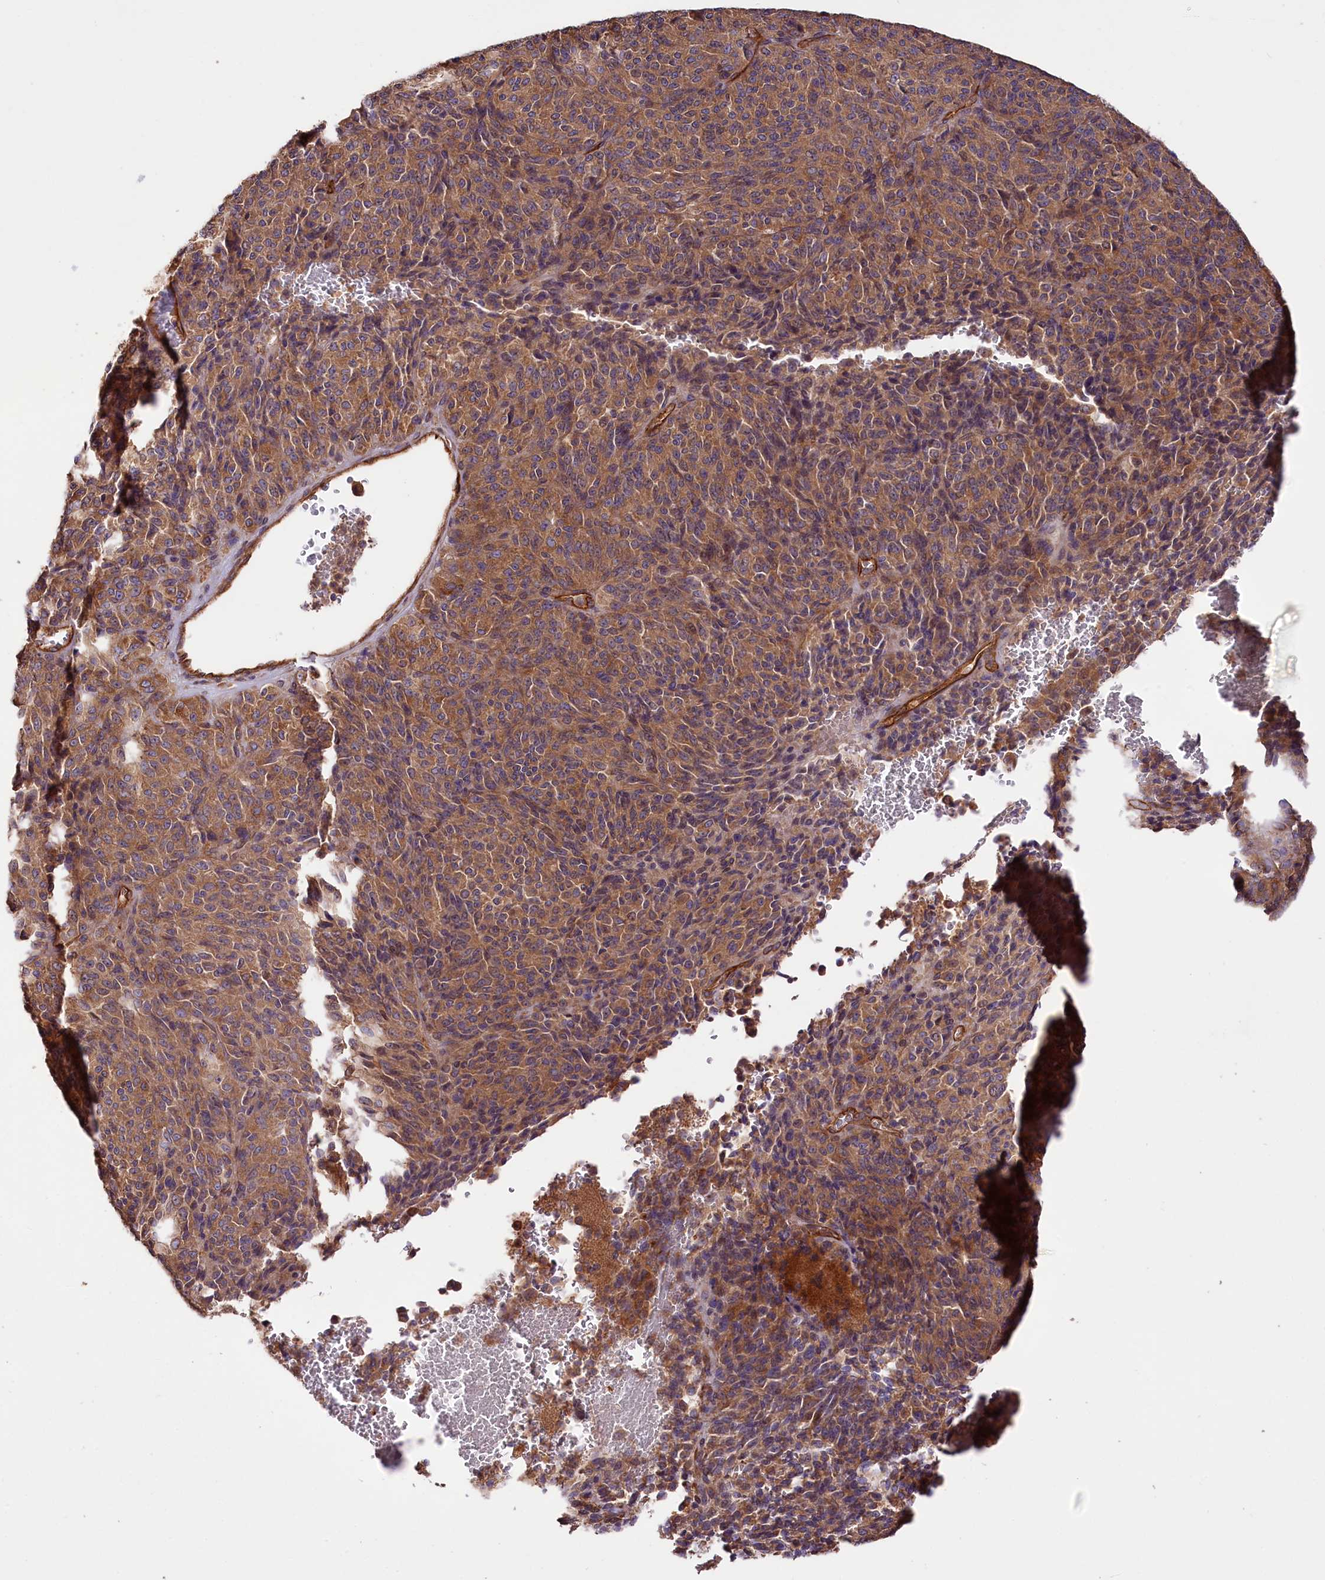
{"staining": {"intensity": "moderate", "quantity": ">75%", "location": "cytoplasmic/membranous"}, "tissue": "melanoma", "cell_type": "Tumor cells", "image_type": "cancer", "snomed": [{"axis": "morphology", "description": "Malignant melanoma, Metastatic site"}, {"axis": "topography", "description": "Brain"}], "caption": "Brown immunohistochemical staining in melanoma exhibits moderate cytoplasmic/membranous expression in approximately >75% of tumor cells.", "gene": "CEP295", "patient": {"sex": "female", "age": 56}}